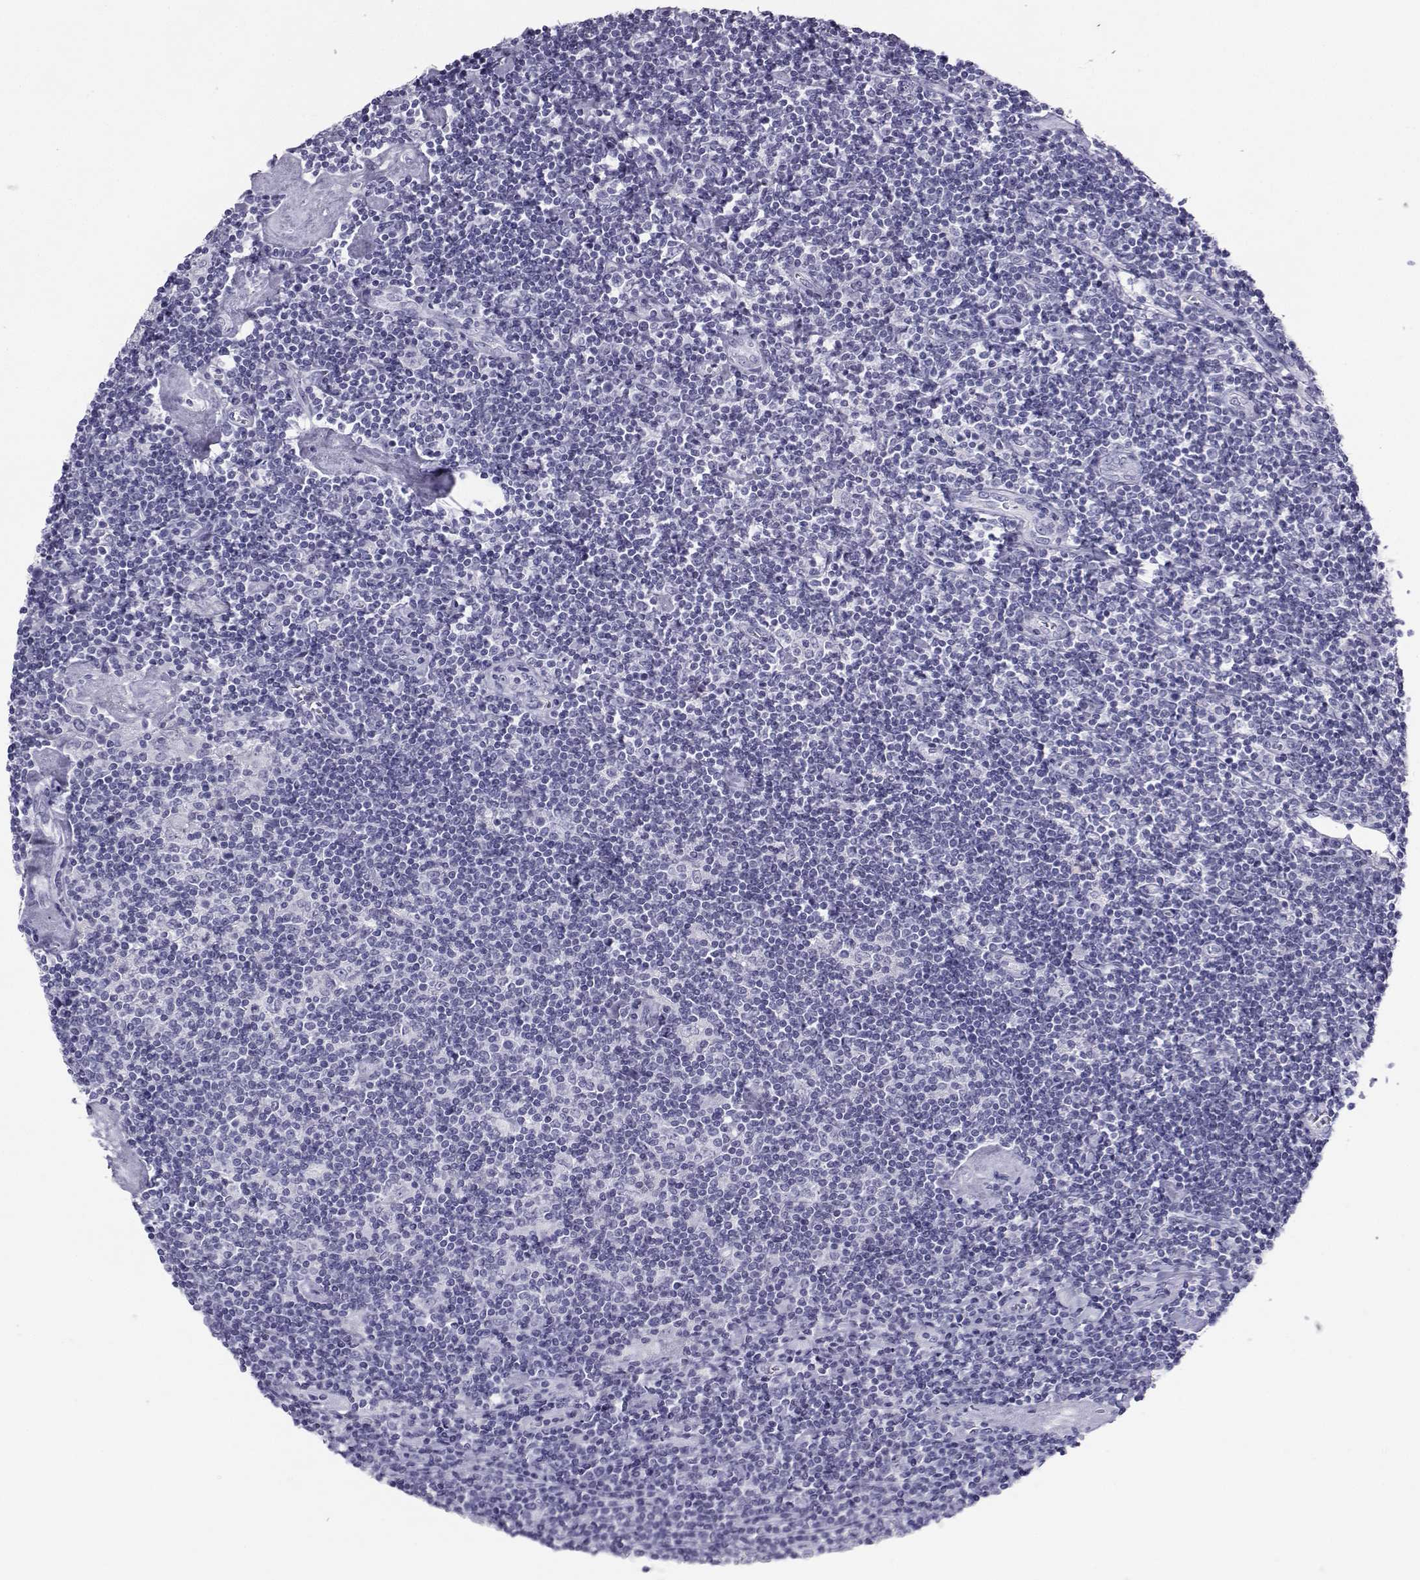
{"staining": {"intensity": "negative", "quantity": "none", "location": "none"}, "tissue": "lymphoma", "cell_type": "Tumor cells", "image_type": "cancer", "snomed": [{"axis": "morphology", "description": "Hodgkin's disease, NOS"}, {"axis": "topography", "description": "Lymph node"}], "caption": "The IHC histopathology image has no significant staining in tumor cells of lymphoma tissue.", "gene": "SST", "patient": {"sex": "male", "age": 40}}